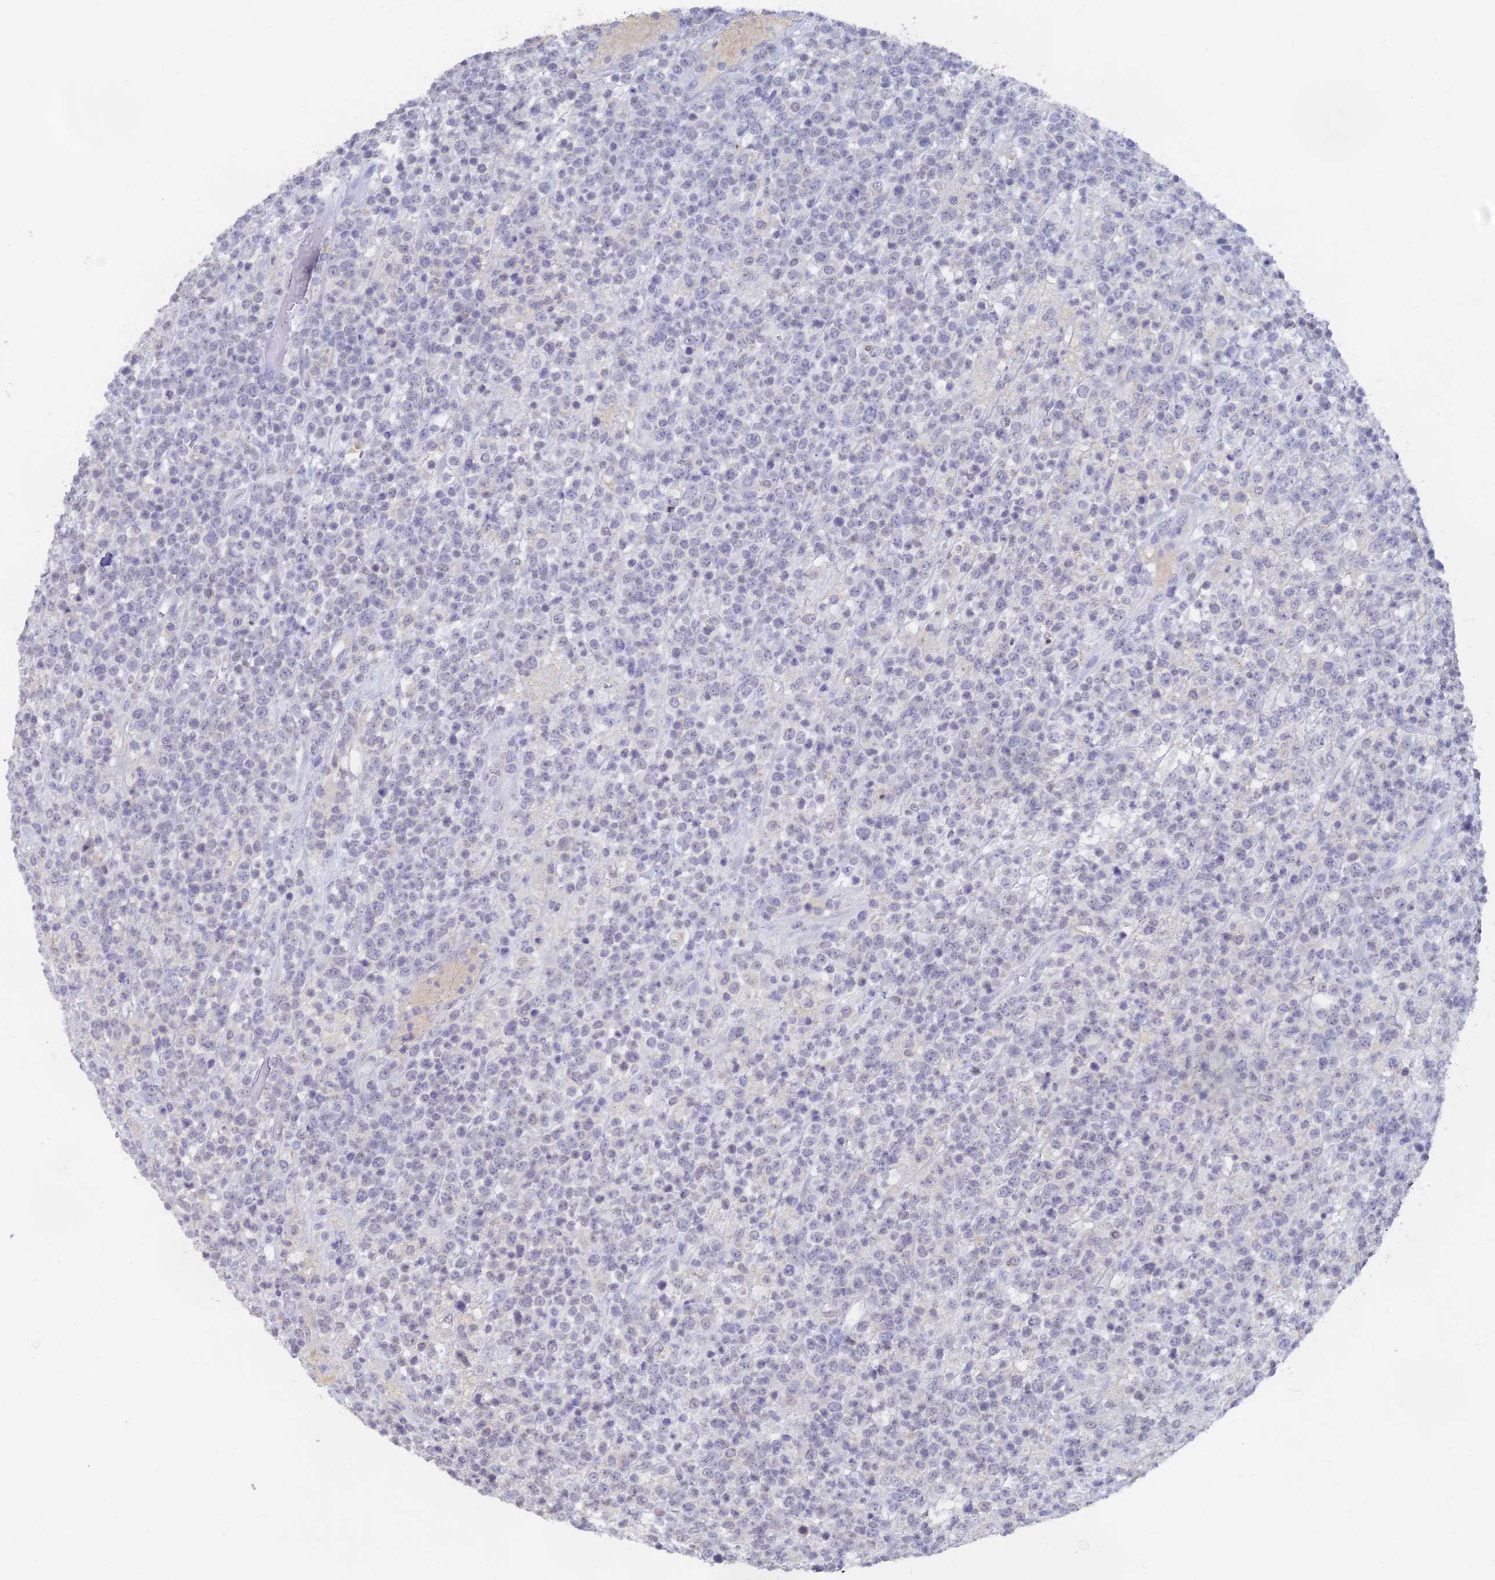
{"staining": {"intensity": "negative", "quantity": "none", "location": "none"}, "tissue": "lymphoma", "cell_type": "Tumor cells", "image_type": "cancer", "snomed": [{"axis": "morphology", "description": "Malignant lymphoma, non-Hodgkin's type, High grade"}, {"axis": "topography", "description": "Colon"}], "caption": "There is no significant positivity in tumor cells of lymphoma.", "gene": "LRIF1", "patient": {"sex": "female", "age": 53}}